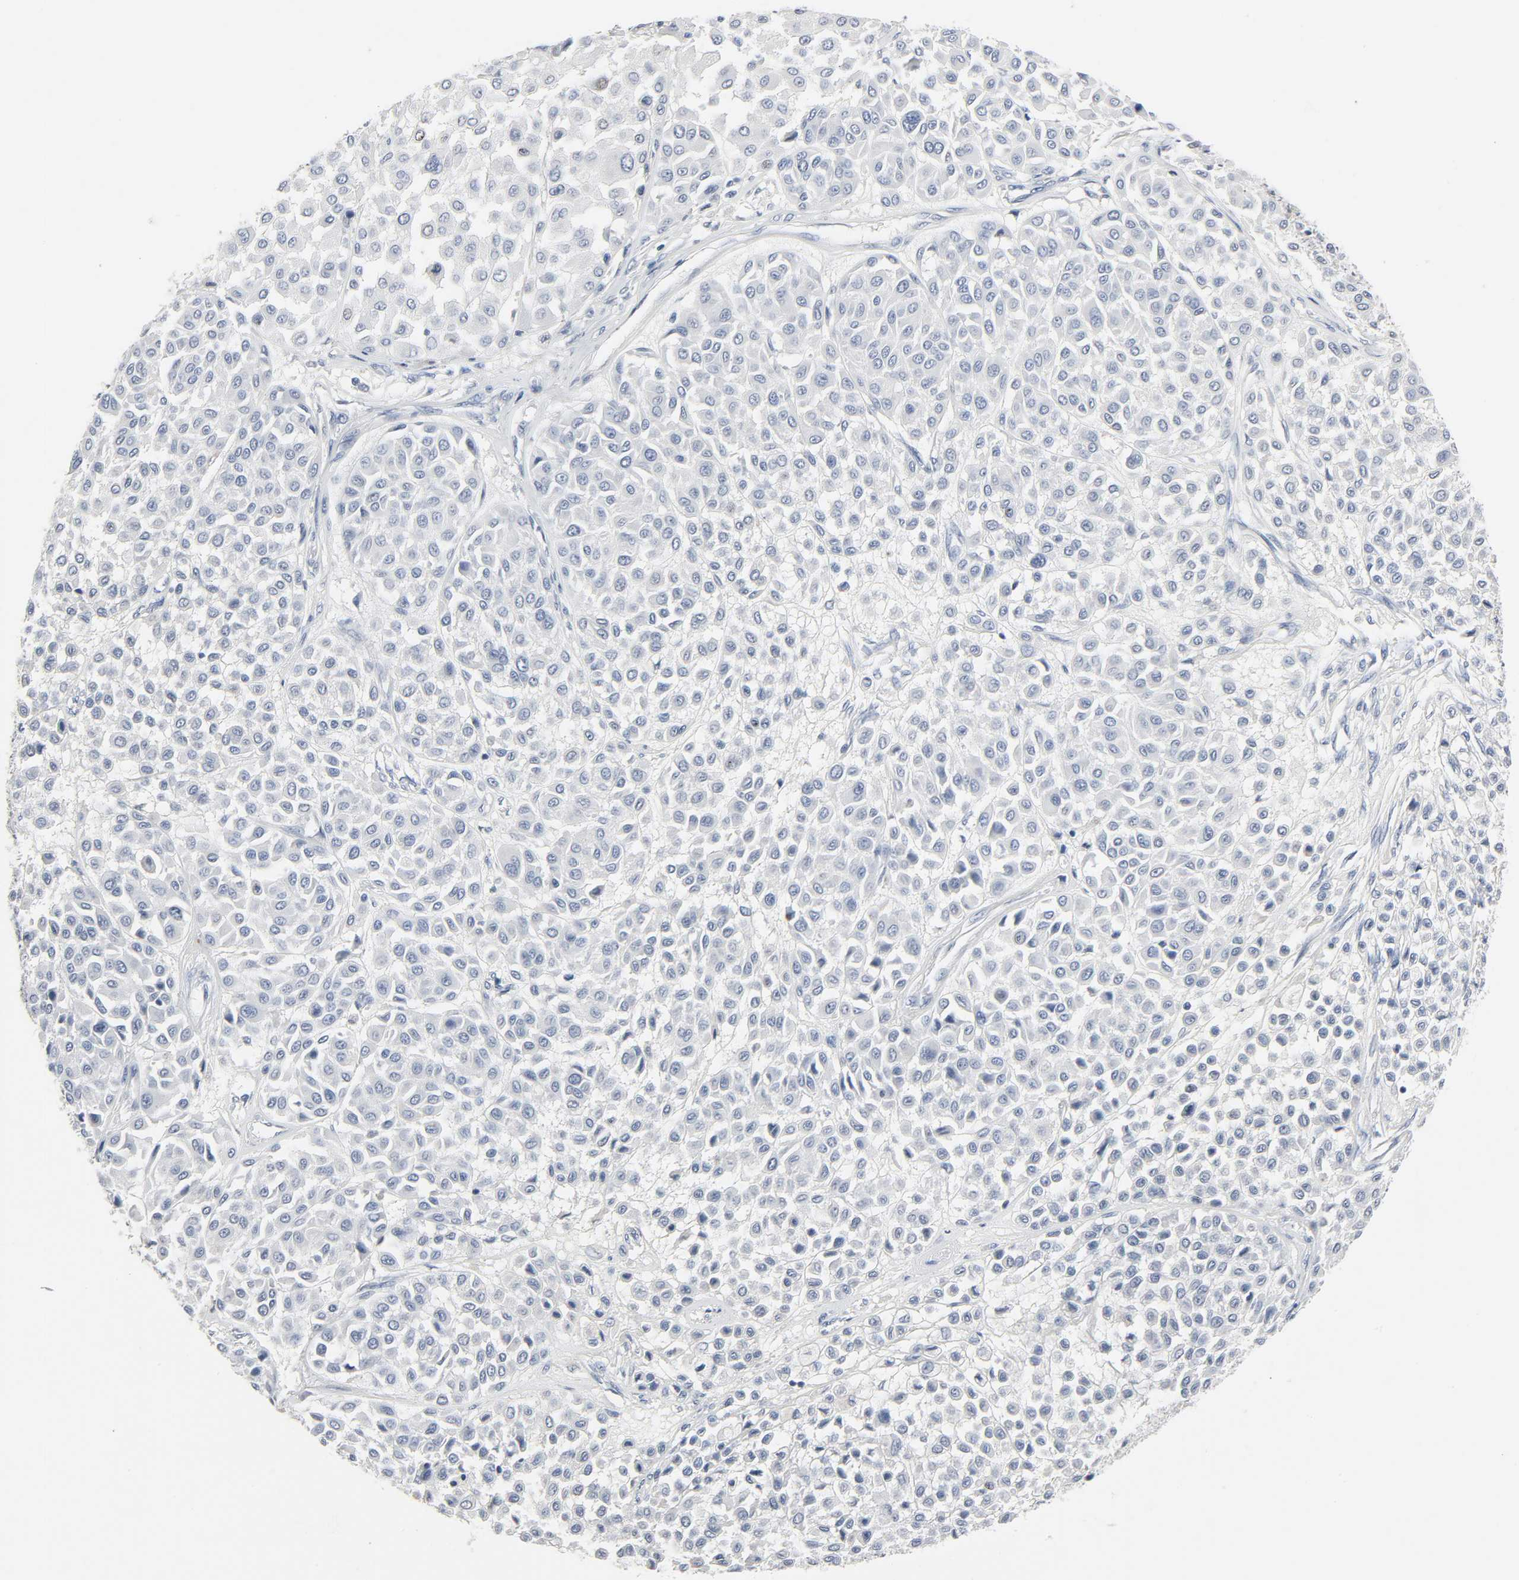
{"staining": {"intensity": "negative", "quantity": "none", "location": "none"}, "tissue": "melanoma", "cell_type": "Tumor cells", "image_type": "cancer", "snomed": [{"axis": "morphology", "description": "Malignant melanoma, Metastatic site"}, {"axis": "topography", "description": "Soft tissue"}], "caption": "An IHC histopathology image of melanoma is shown. There is no staining in tumor cells of melanoma.", "gene": "FBLN5", "patient": {"sex": "male", "age": 41}}